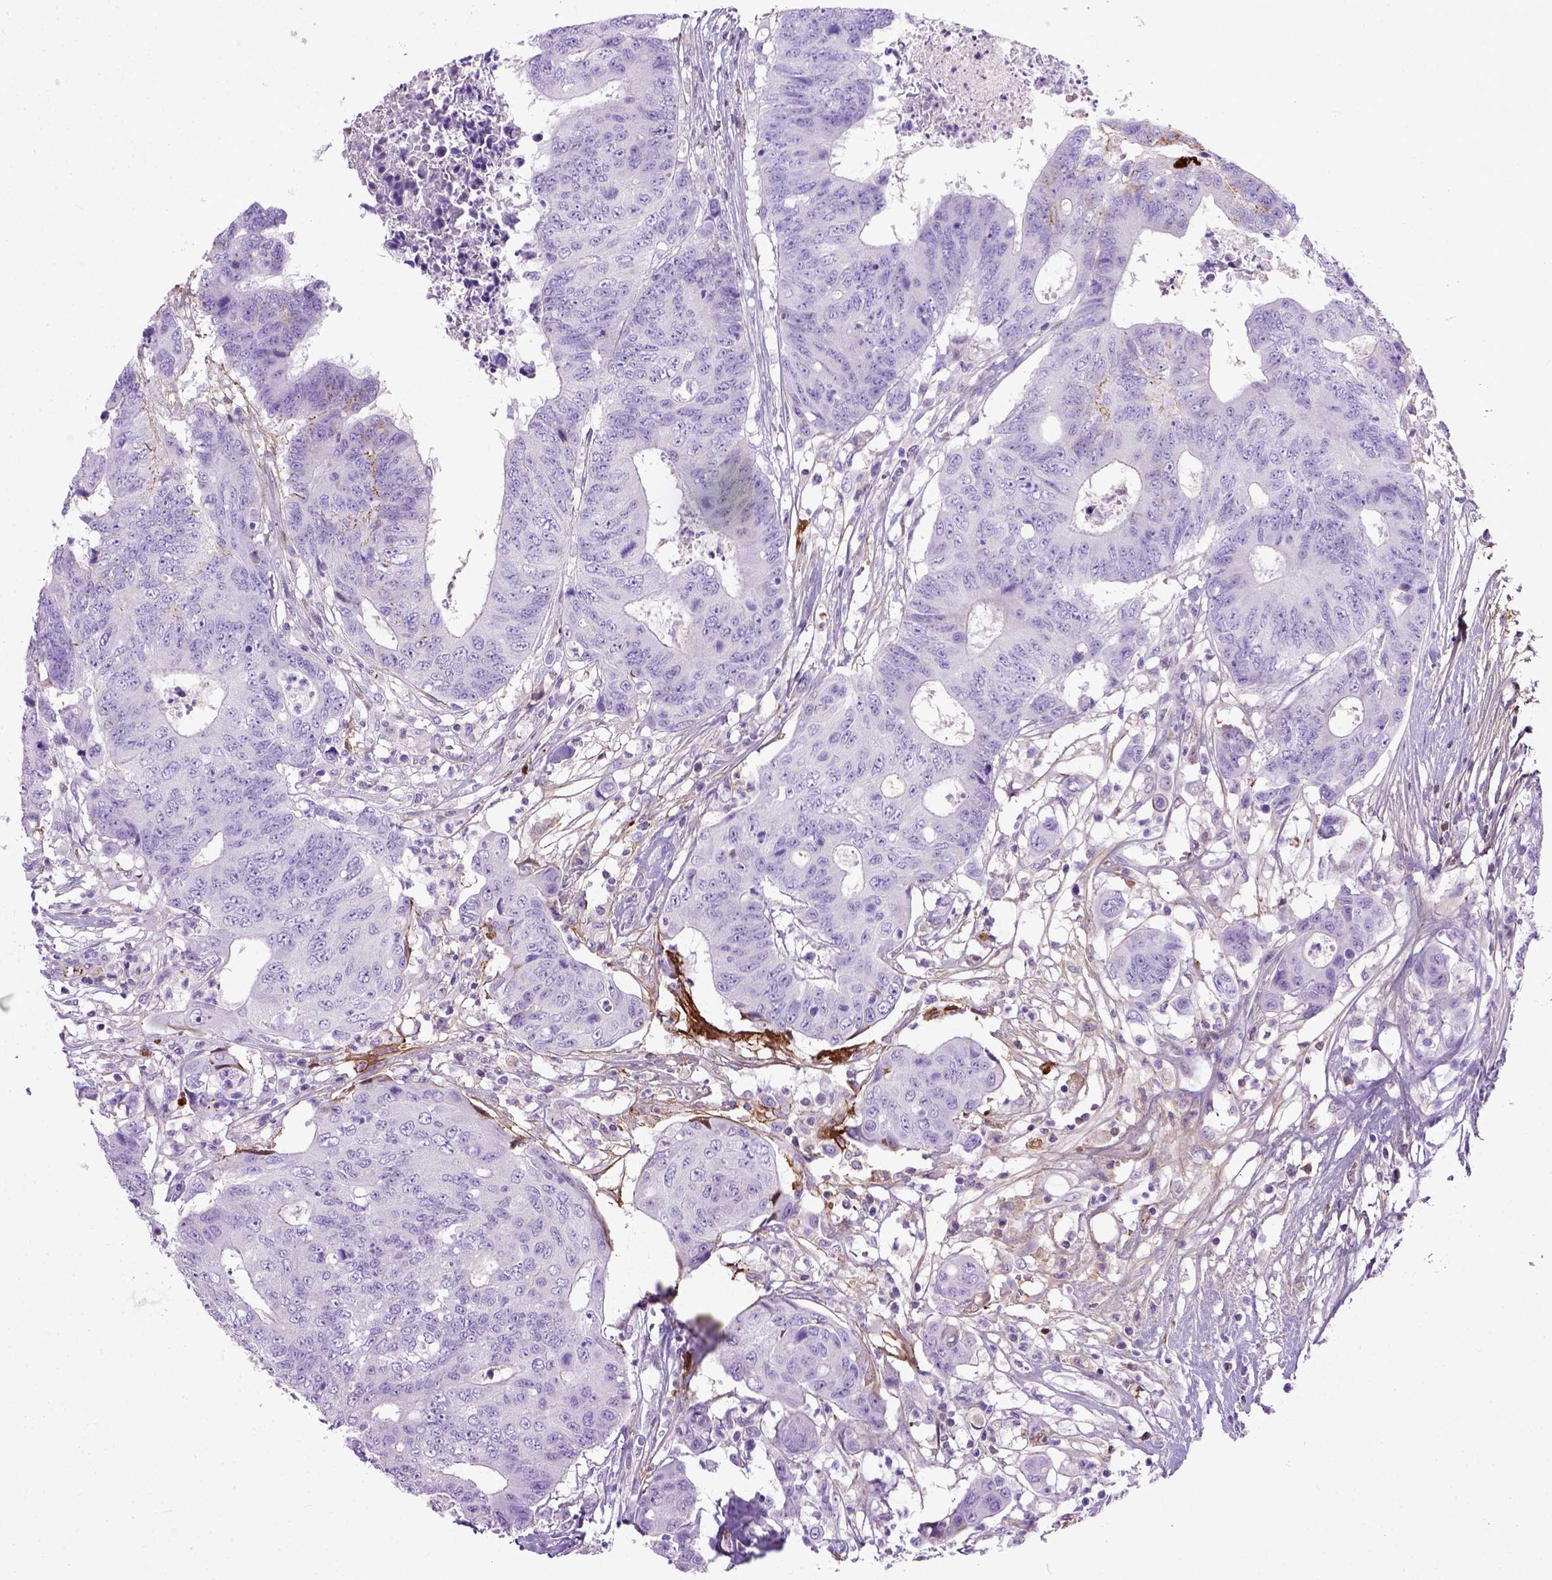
{"staining": {"intensity": "negative", "quantity": "none", "location": "none"}, "tissue": "colorectal cancer", "cell_type": "Tumor cells", "image_type": "cancer", "snomed": [{"axis": "morphology", "description": "Adenocarcinoma, NOS"}, {"axis": "topography", "description": "Colon"}], "caption": "Tumor cells show no significant protein staining in colorectal cancer.", "gene": "ADAMTS8", "patient": {"sex": "female", "age": 48}}